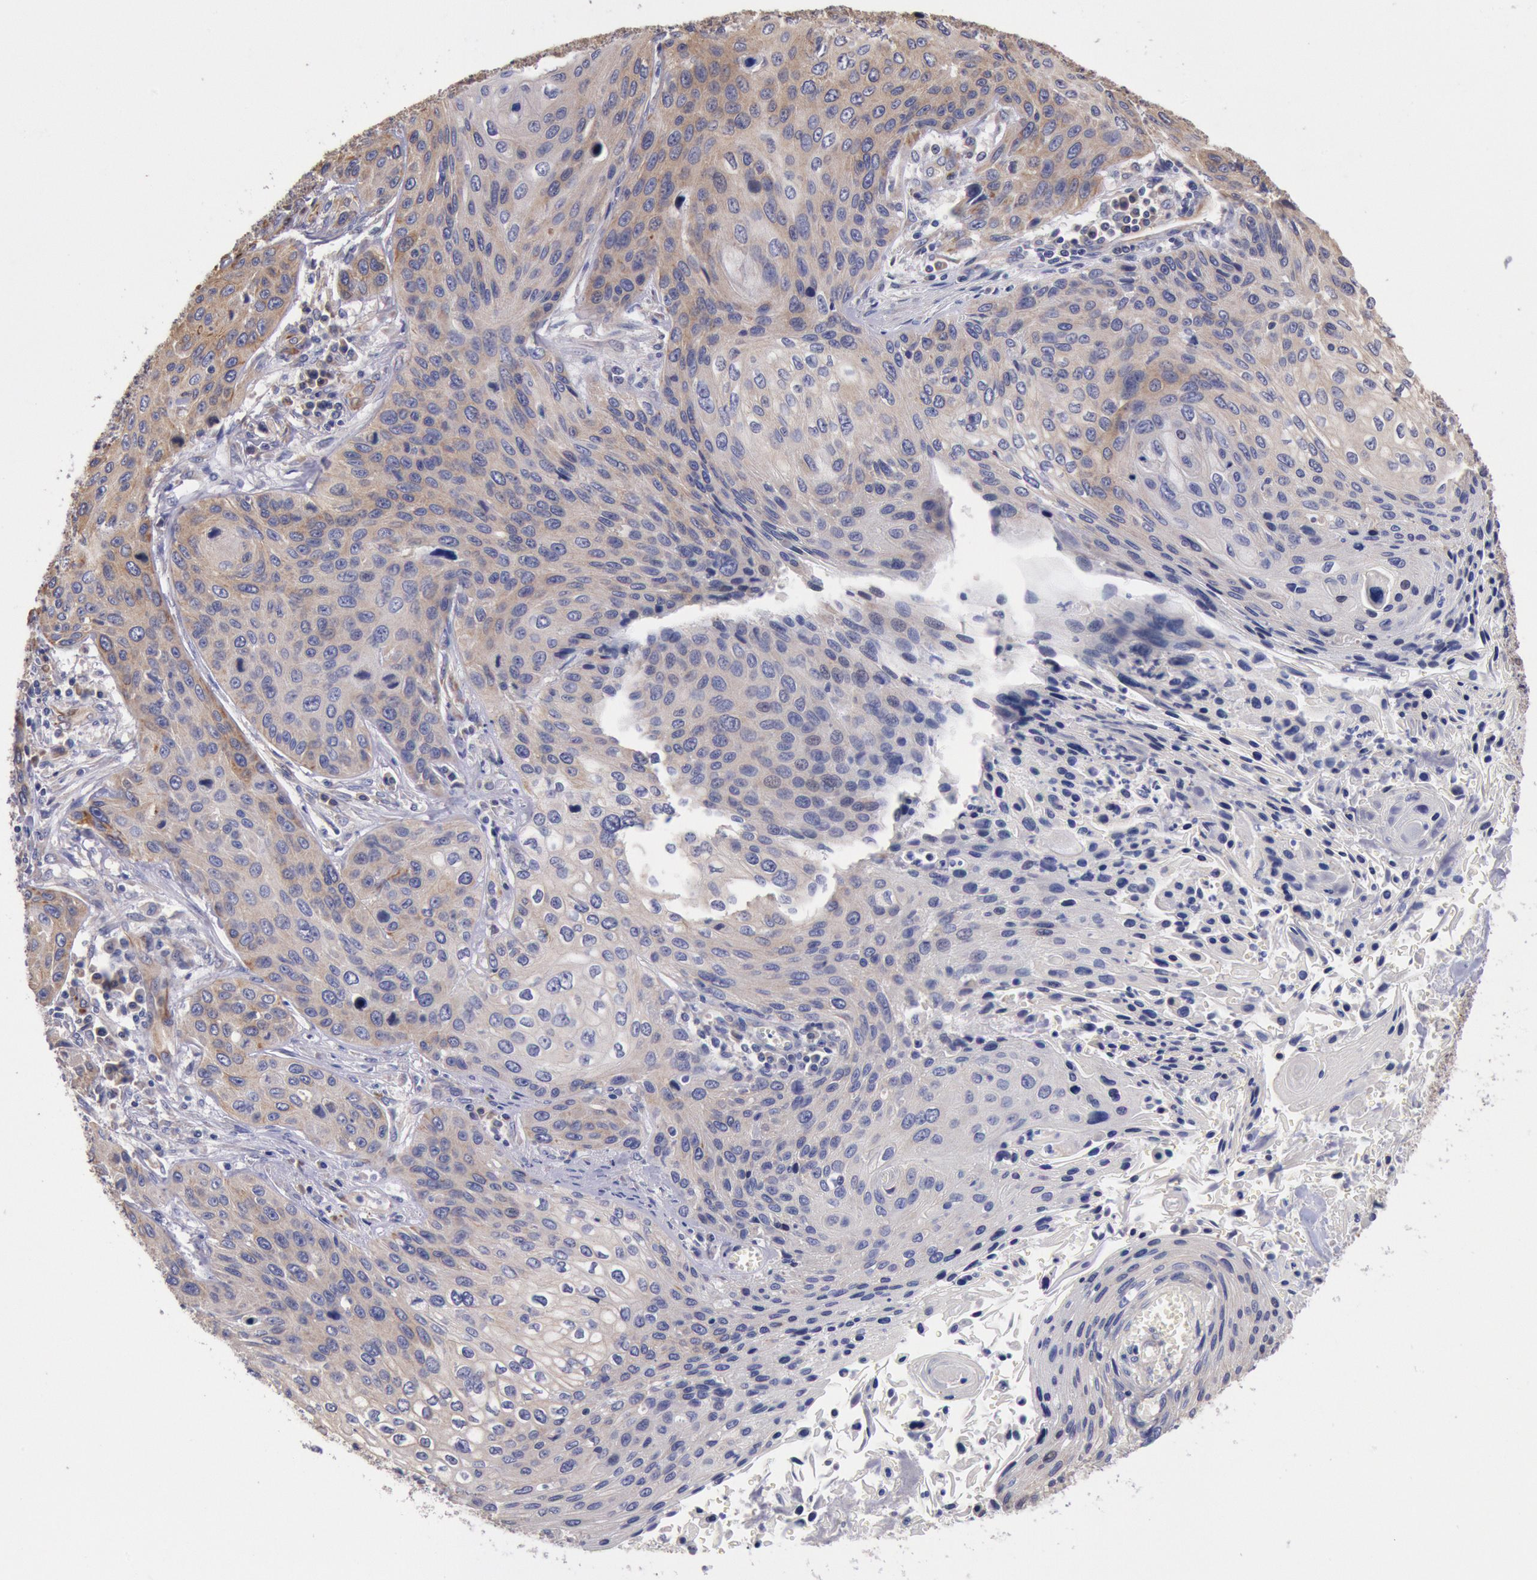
{"staining": {"intensity": "weak", "quantity": ">75%", "location": "cytoplasmic/membranous"}, "tissue": "cervical cancer", "cell_type": "Tumor cells", "image_type": "cancer", "snomed": [{"axis": "morphology", "description": "Squamous cell carcinoma, NOS"}, {"axis": "topography", "description": "Cervix"}], "caption": "Protein staining of squamous cell carcinoma (cervical) tissue demonstrates weak cytoplasmic/membranous staining in about >75% of tumor cells. The protein is shown in brown color, while the nuclei are stained blue.", "gene": "DRG1", "patient": {"sex": "female", "age": 32}}